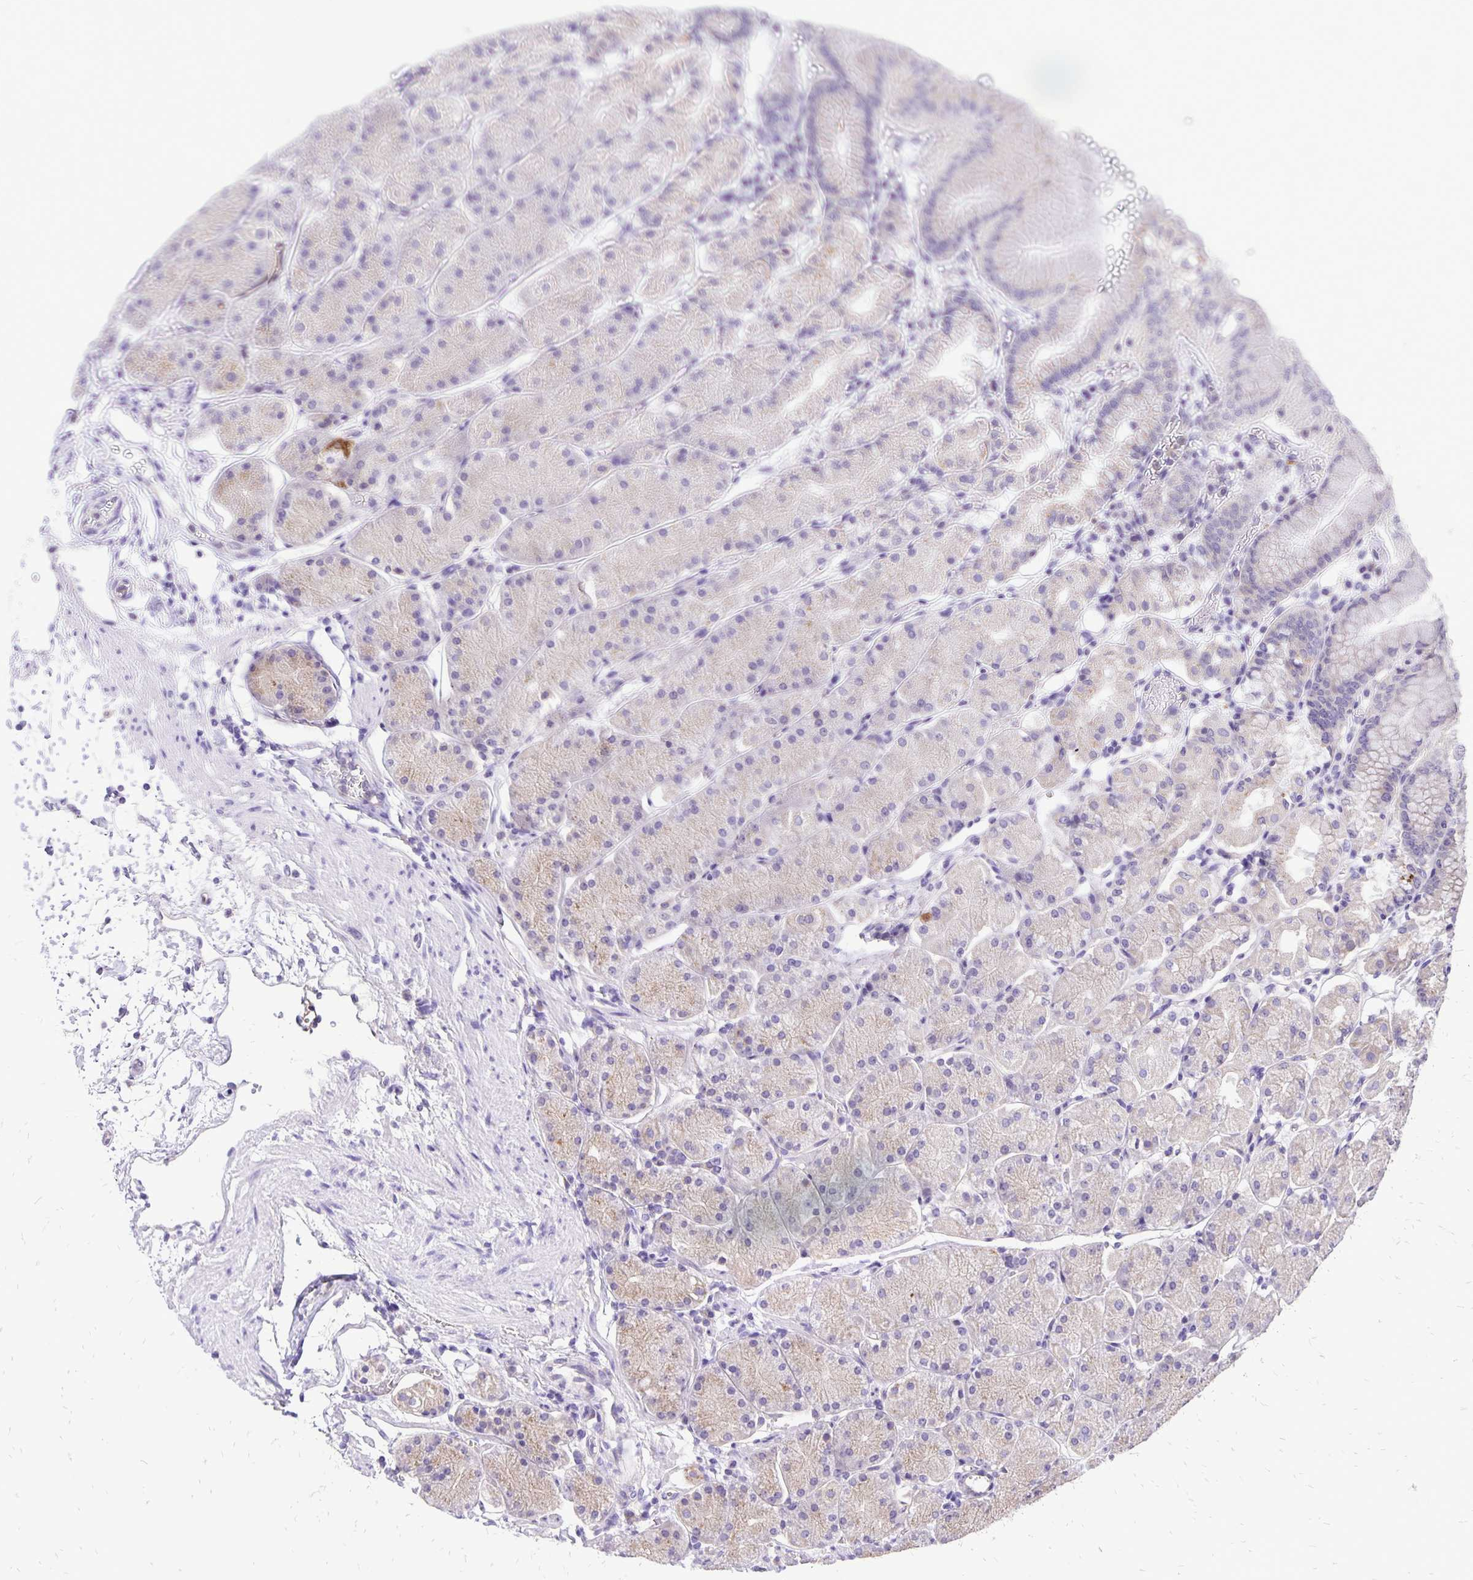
{"staining": {"intensity": "weak", "quantity": "<25%", "location": "cytoplasmic/membranous"}, "tissue": "stomach", "cell_type": "Glandular cells", "image_type": "normal", "snomed": [{"axis": "morphology", "description": "Normal tissue, NOS"}, {"axis": "topography", "description": "Stomach, upper"}, {"axis": "topography", "description": "Stomach"}], "caption": "This histopathology image is of unremarkable stomach stained with immunohistochemistry to label a protein in brown with the nuclei are counter-stained blue. There is no expression in glandular cells.", "gene": "EIF5A", "patient": {"sex": "male", "age": 76}}